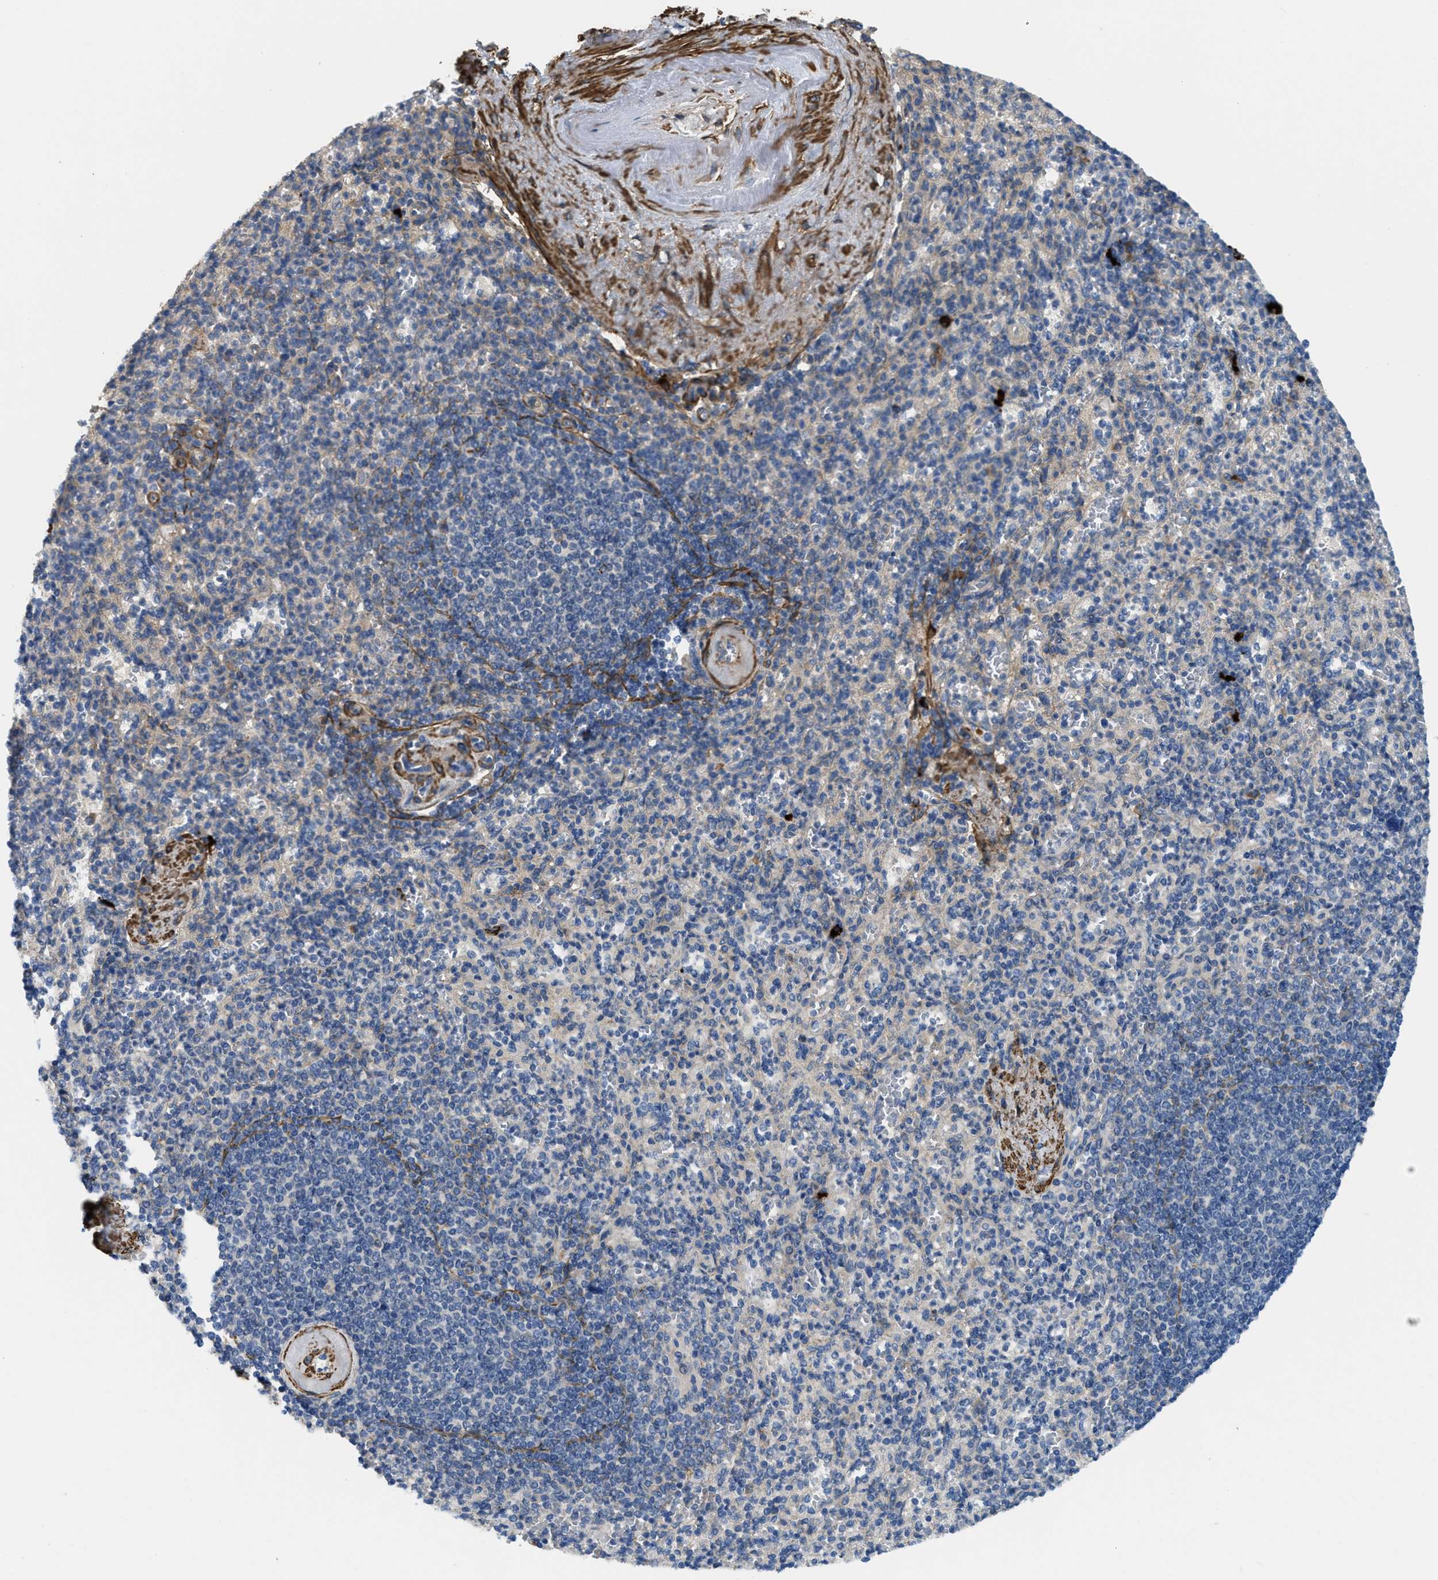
{"staining": {"intensity": "weak", "quantity": "<25%", "location": "cytoplasmic/membranous"}, "tissue": "spleen", "cell_type": "Cells in red pulp", "image_type": "normal", "snomed": [{"axis": "morphology", "description": "Normal tissue, NOS"}, {"axis": "topography", "description": "Spleen"}], "caption": "High magnification brightfield microscopy of benign spleen stained with DAB (brown) and counterstained with hematoxylin (blue): cells in red pulp show no significant staining.", "gene": "BMPR1A", "patient": {"sex": "female", "age": 74}}